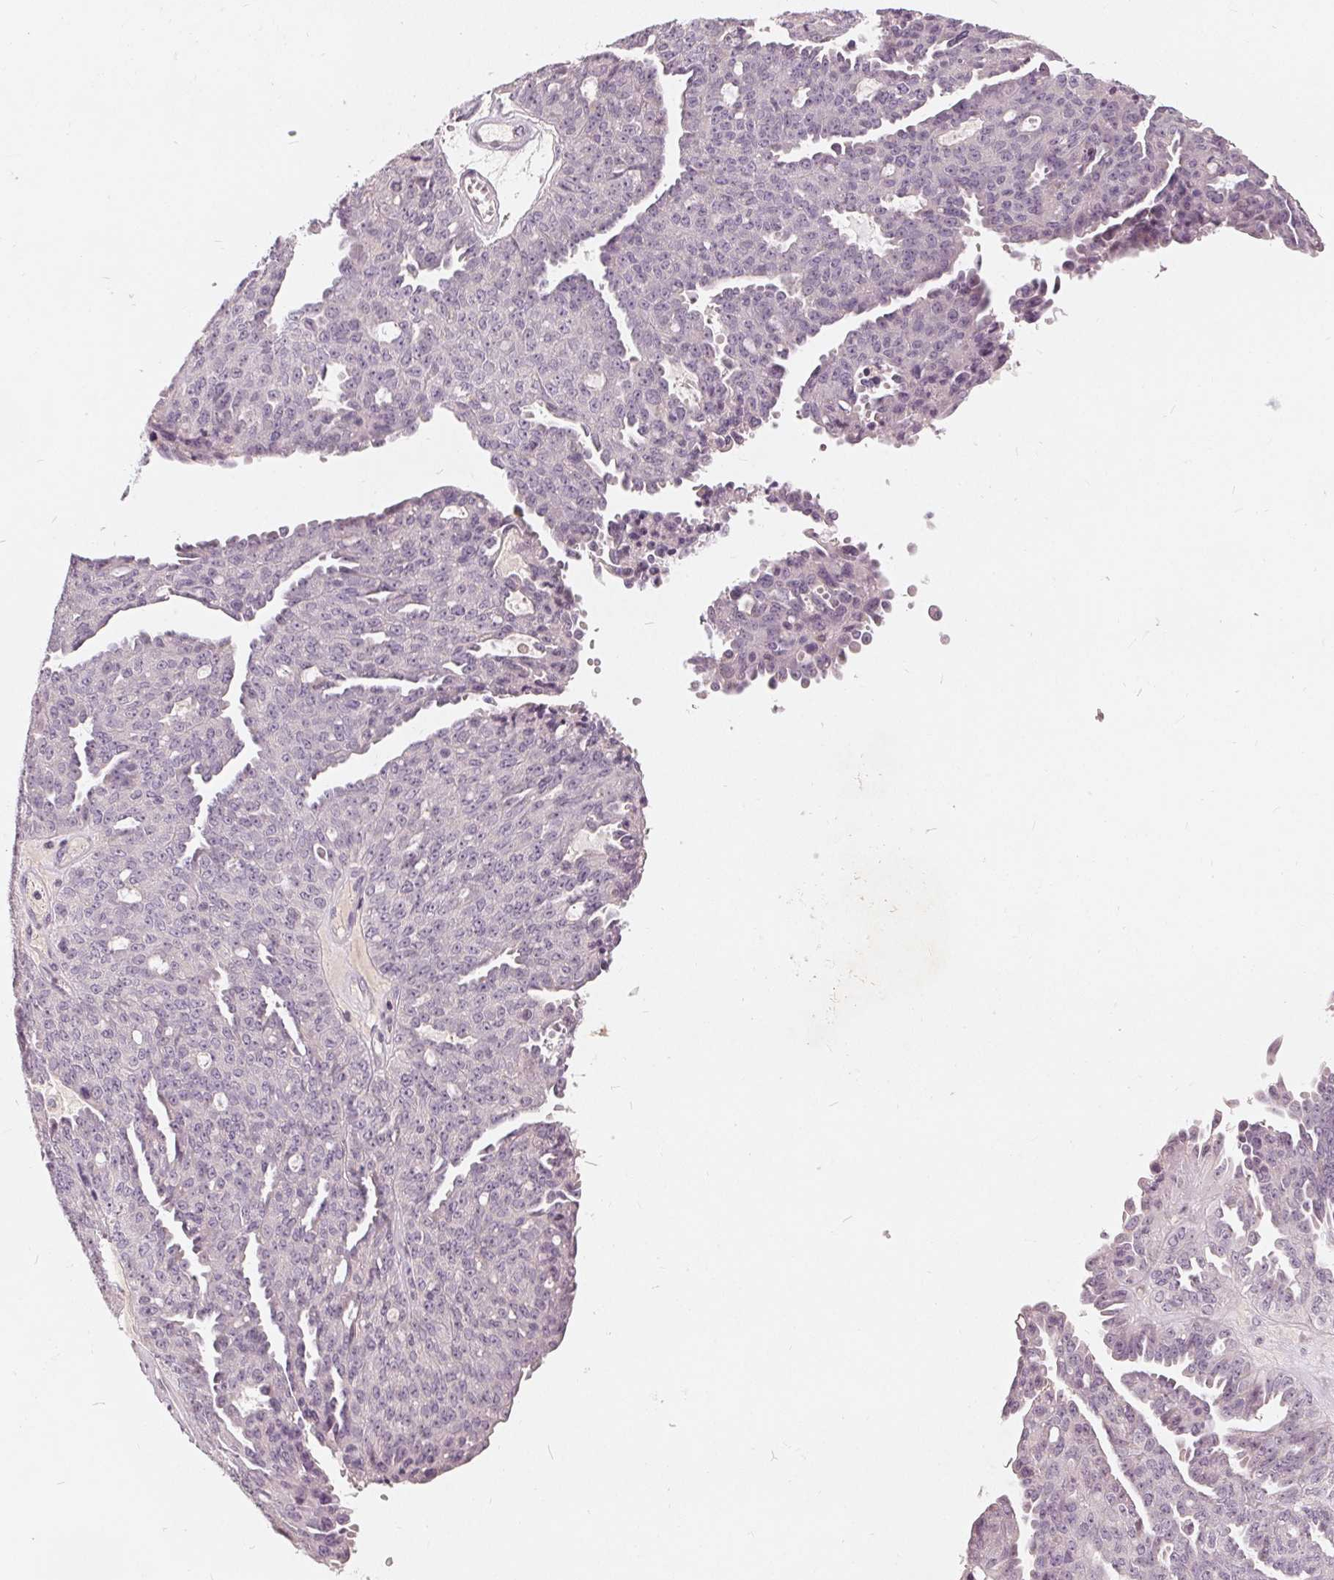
{"staining": {"intensity": "negative", "quantity": "none", "location": "none"}, "tissue": "ovarian cancer", "cell_type": "Tumor cells", "image_type": "cancer", "snomed": [{"axis": "morphology", "description": "Cystadenocarcinoma, serous, NOS"}, {"axis": "topography", "description": "Ovary"}], "caption": "Protein analysis of serous cystadenocarcinoma (ovarian) shows no significant positivity in tumor cells.", "gene": "TRIM60", "patient": {"sex": "female", "age": 71}}